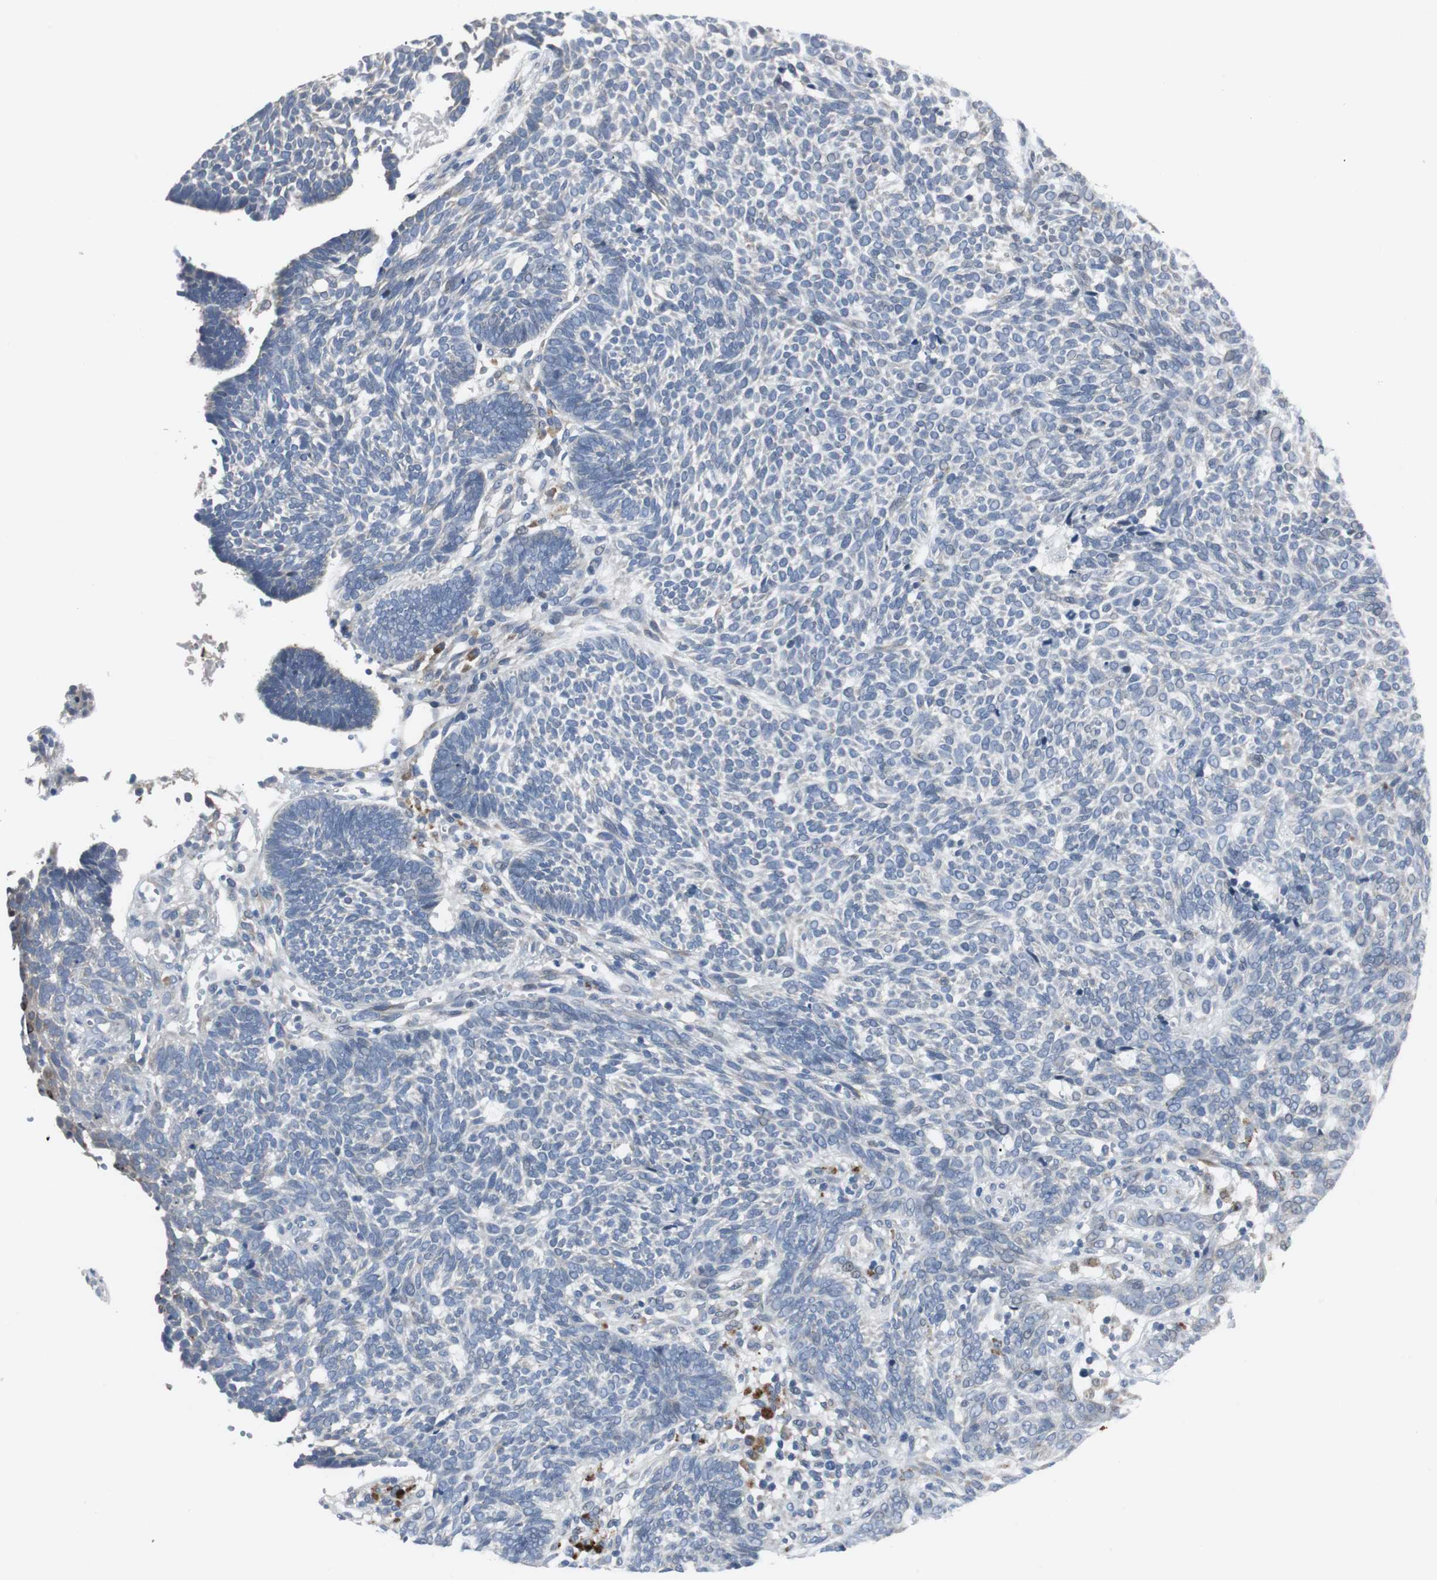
{"staining": {"intensity": "negative", "quantity": "none", "location": "none"}, "tissue": "skin cancer", "cell_type": "Tumor cells", "image_type": "cancer", "snomed": [{"axis": "morphology", "description": "Normal tissue, NOS"}, {"axis": "morphology", "description": "Basal cell carcinoma"}, {"axis": "topography", "description": "Skin"}], "caption": "Immunohistochemistry (IHC) micrograph of neoplastic tissue: human skin cancer (basal cell carcinoma) stained with DAB (3,3'-diaminobenzidine) shows no significant protein positivity in tumor cells.", "gene": "MYT1", "patient": {"sex": "male", "age": 87}}